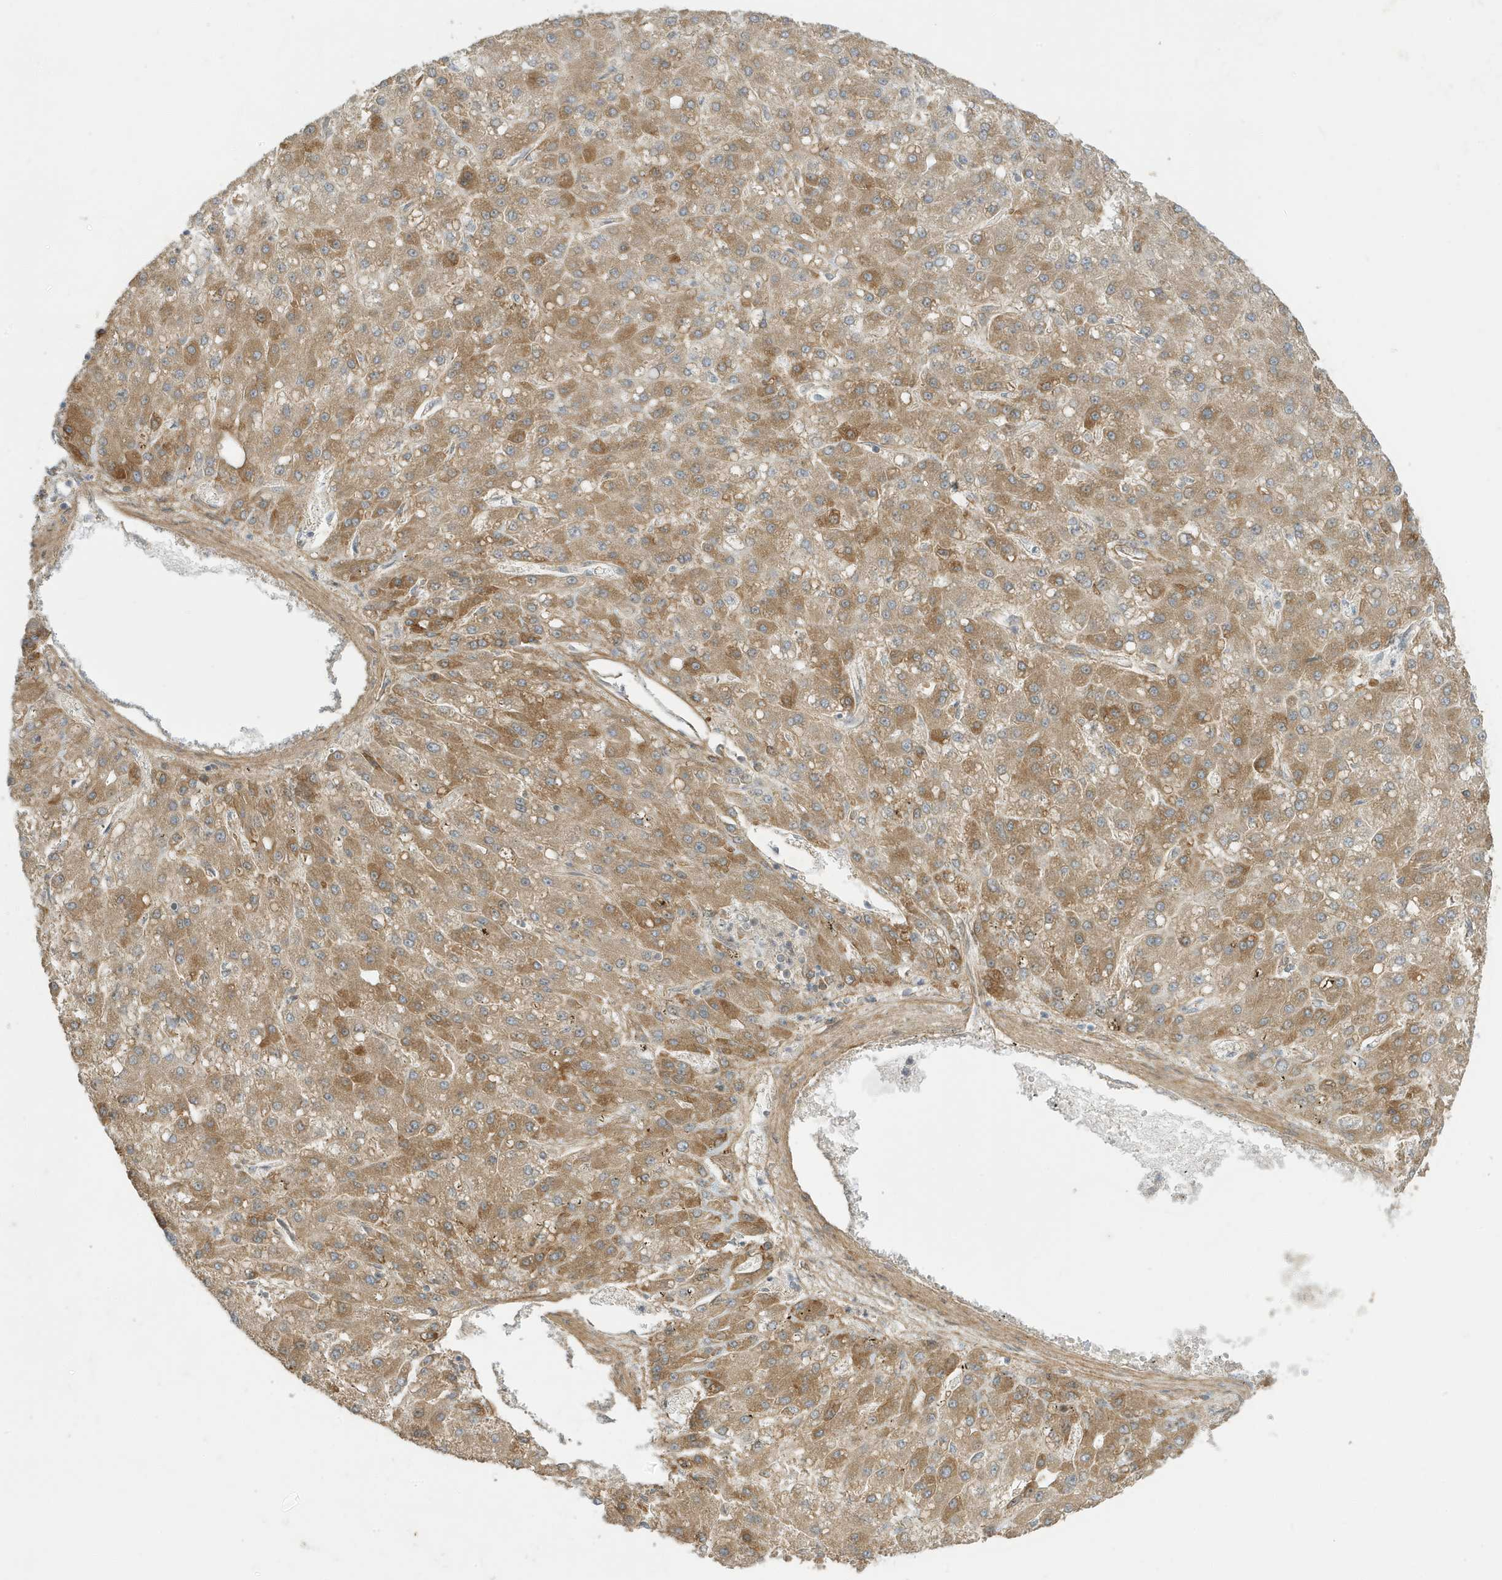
{"staining": {"intensity": "moderate", "quantity": ">75%", "location": "cytoplasmic/membranous"}, "tissue": "liver cancer", "cell_type": "Tumor cells", "image_type": "cancer", "snomed": [{"axis": "morphology", "description": "Carcinoma, Hepatocellular, NOS"}, {"axis": "topography", "description": "Liver"}], "caption": "A brown stain labels moderate cytoplasmic/membranous staining of a protein in liver hepatocellular carcinoma tumor cells. The protein is stained brown, and the nuclei are stained in blue (DAB IHC with brightfield microscopy, high magnification).", "gene": "SCARF2", "patient": {"sex": "male", "age": 67}}